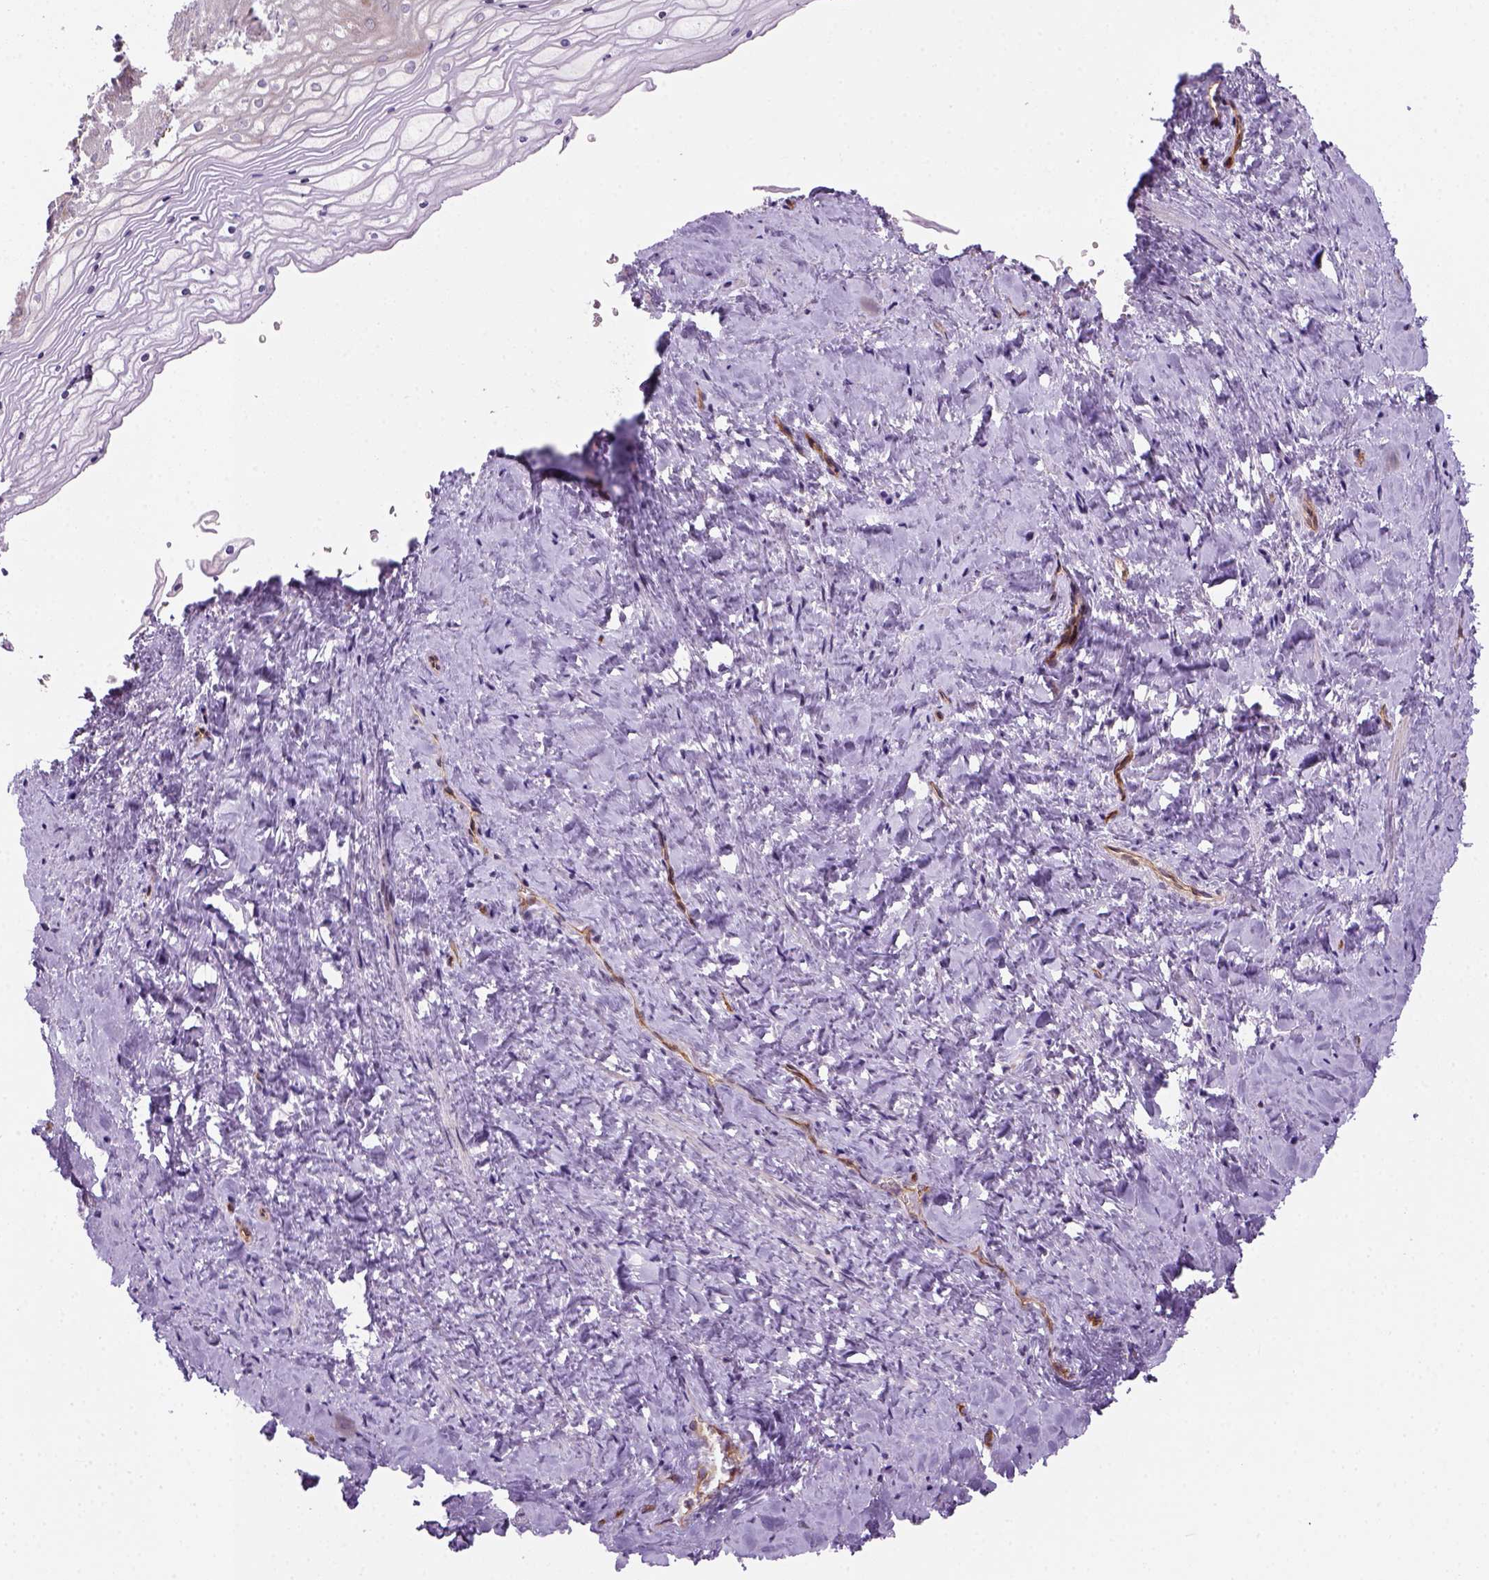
{"staining": {"intensity": "weak", "quantity": "<25%", "location": "cytoplasmic/membranous"}, "tissue": "vagina", "cell_type": "Squamous epithelial cells", "image_type": "normal", "snomed": [{"axis": "morphology", "description": "Normal tissue, NOS"}, {"axis": "topography", "description": "Vagina"}], "caption": "Normal vagina was stained to show a protein in brown. There is no significant staining in squamous epithelial cells. The staining was performed using DAB to visualize the protein expression in brown, while the nuclei were stained in blue with hematoxylin (Magnification: 20x).", "gene": "VSTM5", "patient": {"sex": "female", "age": 45}}